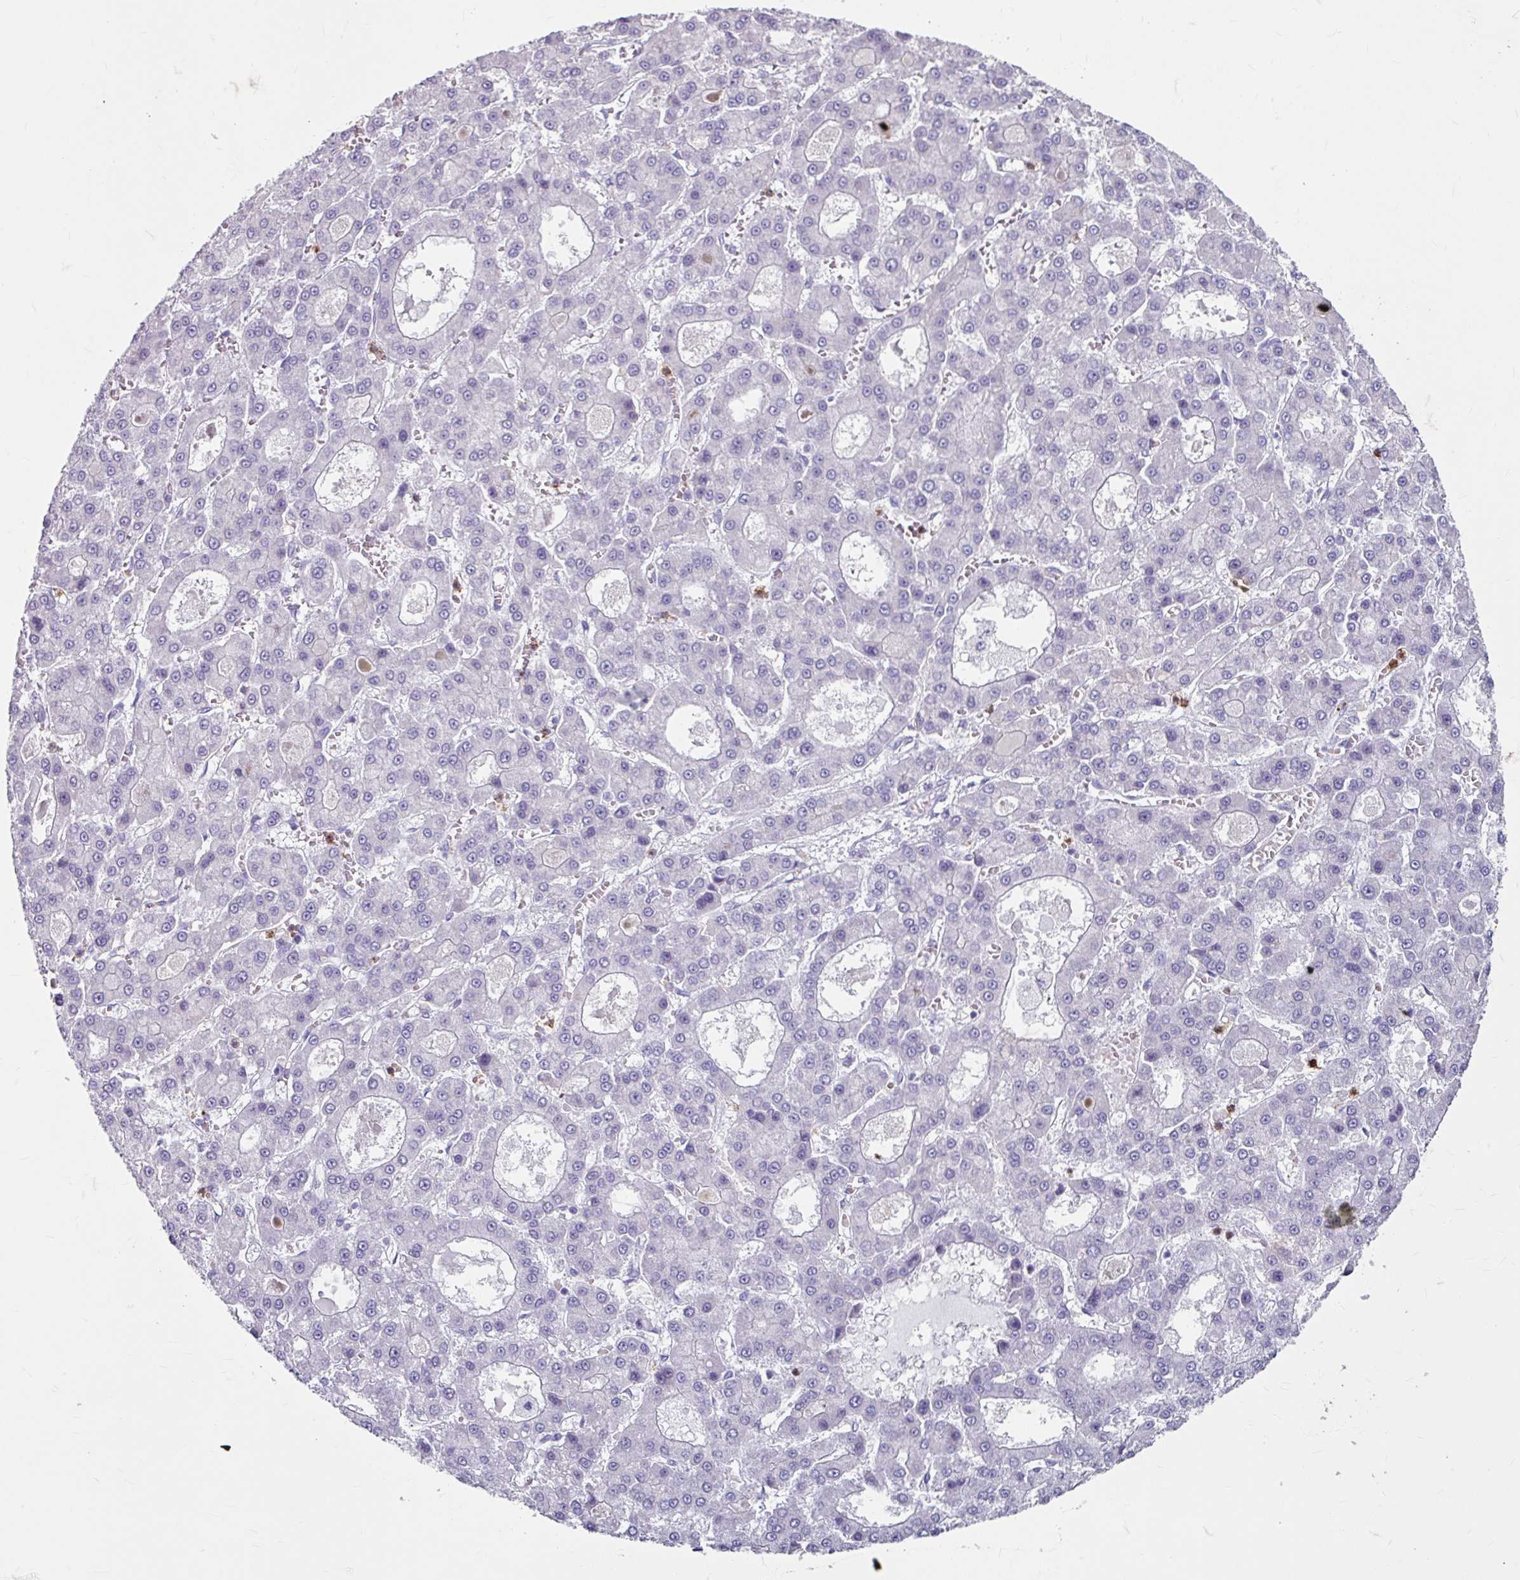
{"staining": {"intensity": "negative", "quantity": "none", "location": "none"}, "tissue": "liver cancer", "cell_type": "Tumor cells", "image_type": "cancer", "snomed": [{"axis": "morphology", "description": "Carcinoma, Hepatocellular, NOS"}, {"axis": "topography", "description": "Liver"}], "caption": "A photomicrograph of liver cancer (hepatocellular carcinoma) stained for a protein displays no brown staining in tumor cells.", "gene": "ANKRD1", "patient": {"sex": "male", "age": 70}}